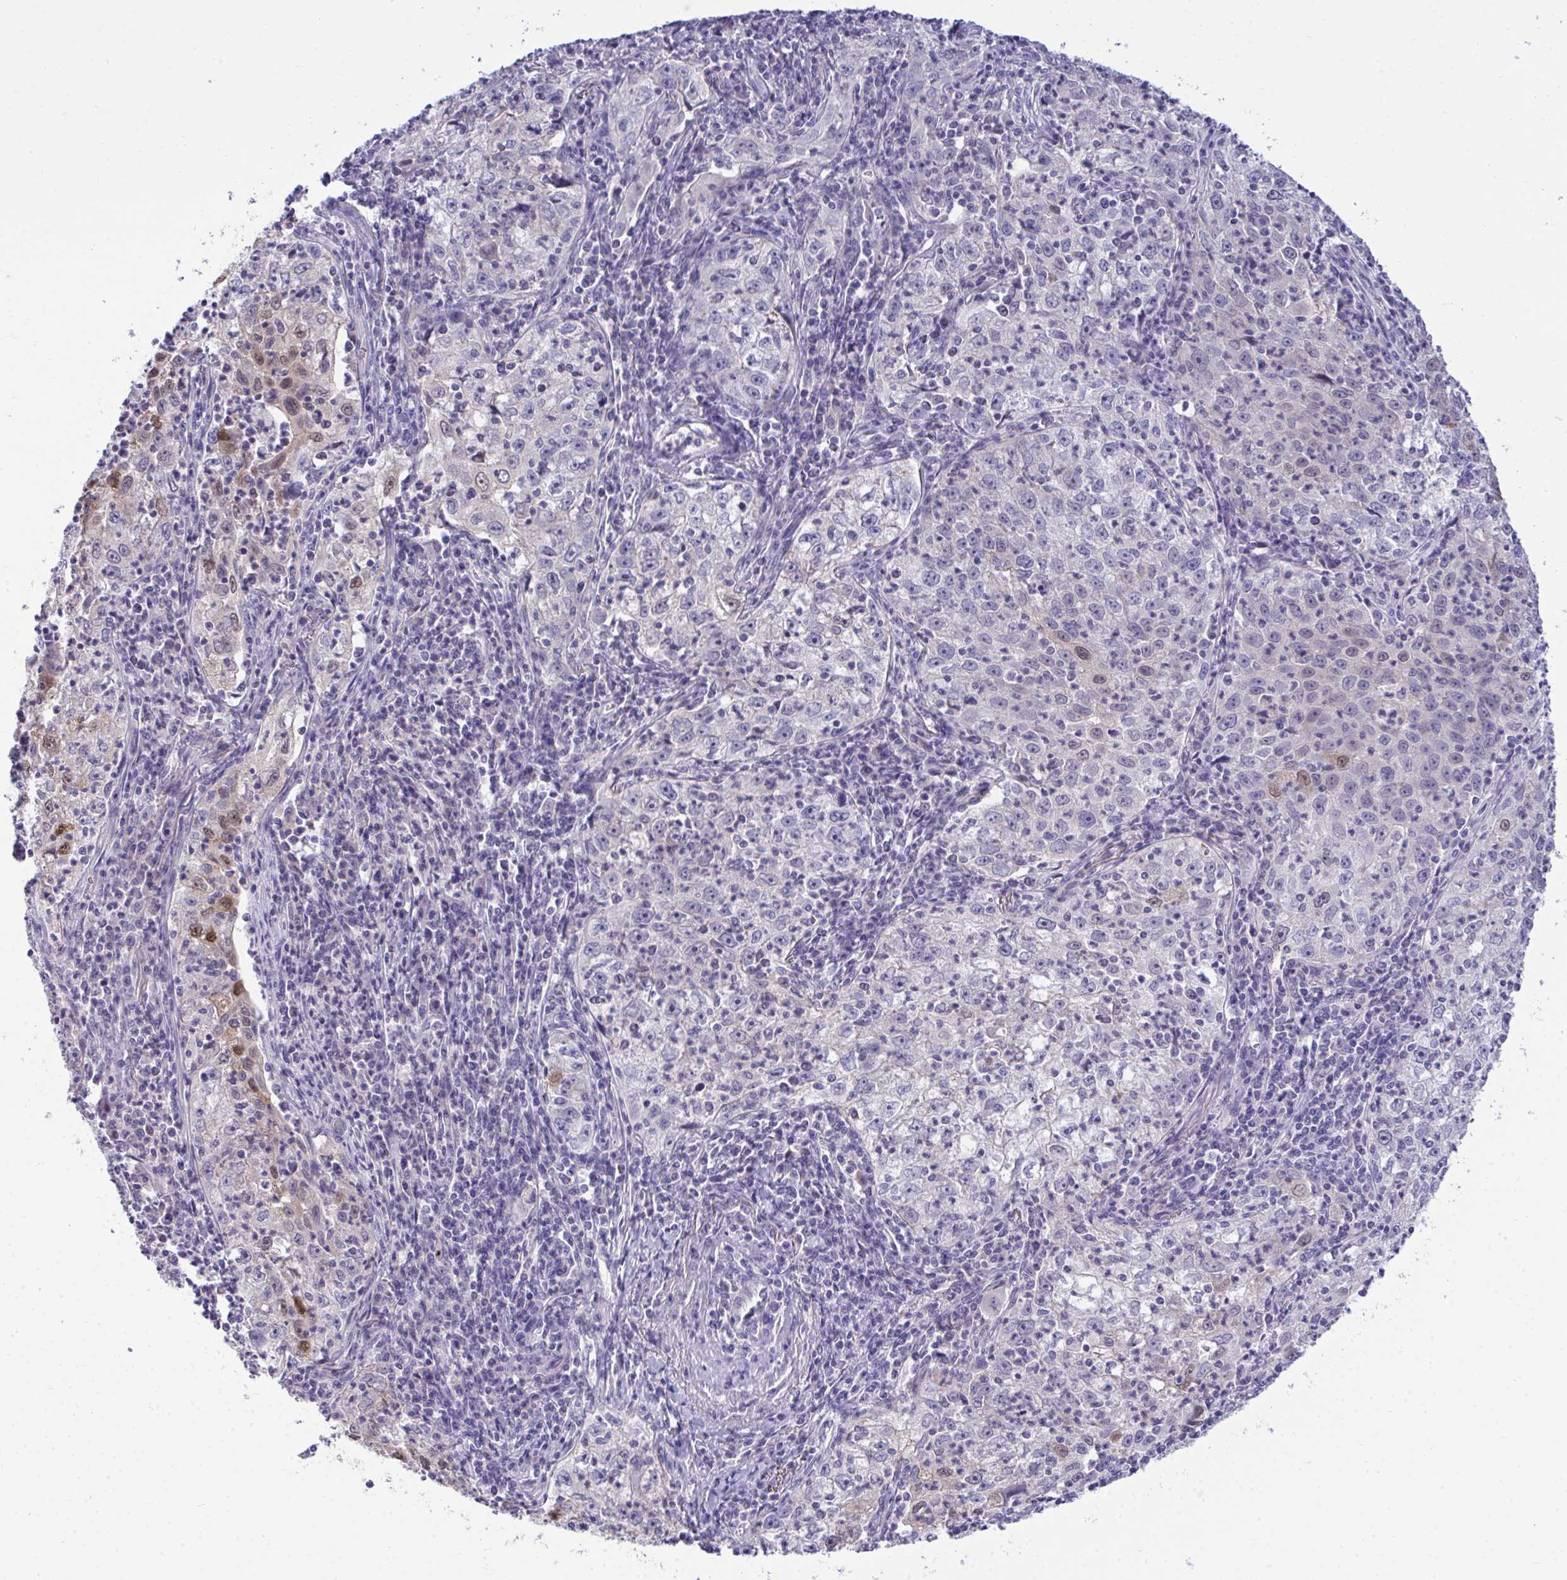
{"staining": {"intensity": "moderate", "quantity": "<25%", "location": "nuclear"}, "tissue": "lung cancer", "cell_type": "Tumor cells", "image_type": "cancer", "snomed": [{"axis": "morphology", "description": "Squamous cell carcinoma, NOS"}, {"axis": "topography", "description": "Lung"}], "caption": "Tumor cells demonstrate low levels of moderate nuclear staining in approximately <25% of cells in human lung squamous cell carcinoma. The staining was performed using DAB (3,3'-diaminobenzidine) to visualize the protein expression in brown, while the nuclei were stained in blue with hematoxylin (Magnification: 20x).", "gene": "TMCO5A", "patient": {"sex": "male", "age": 71}}